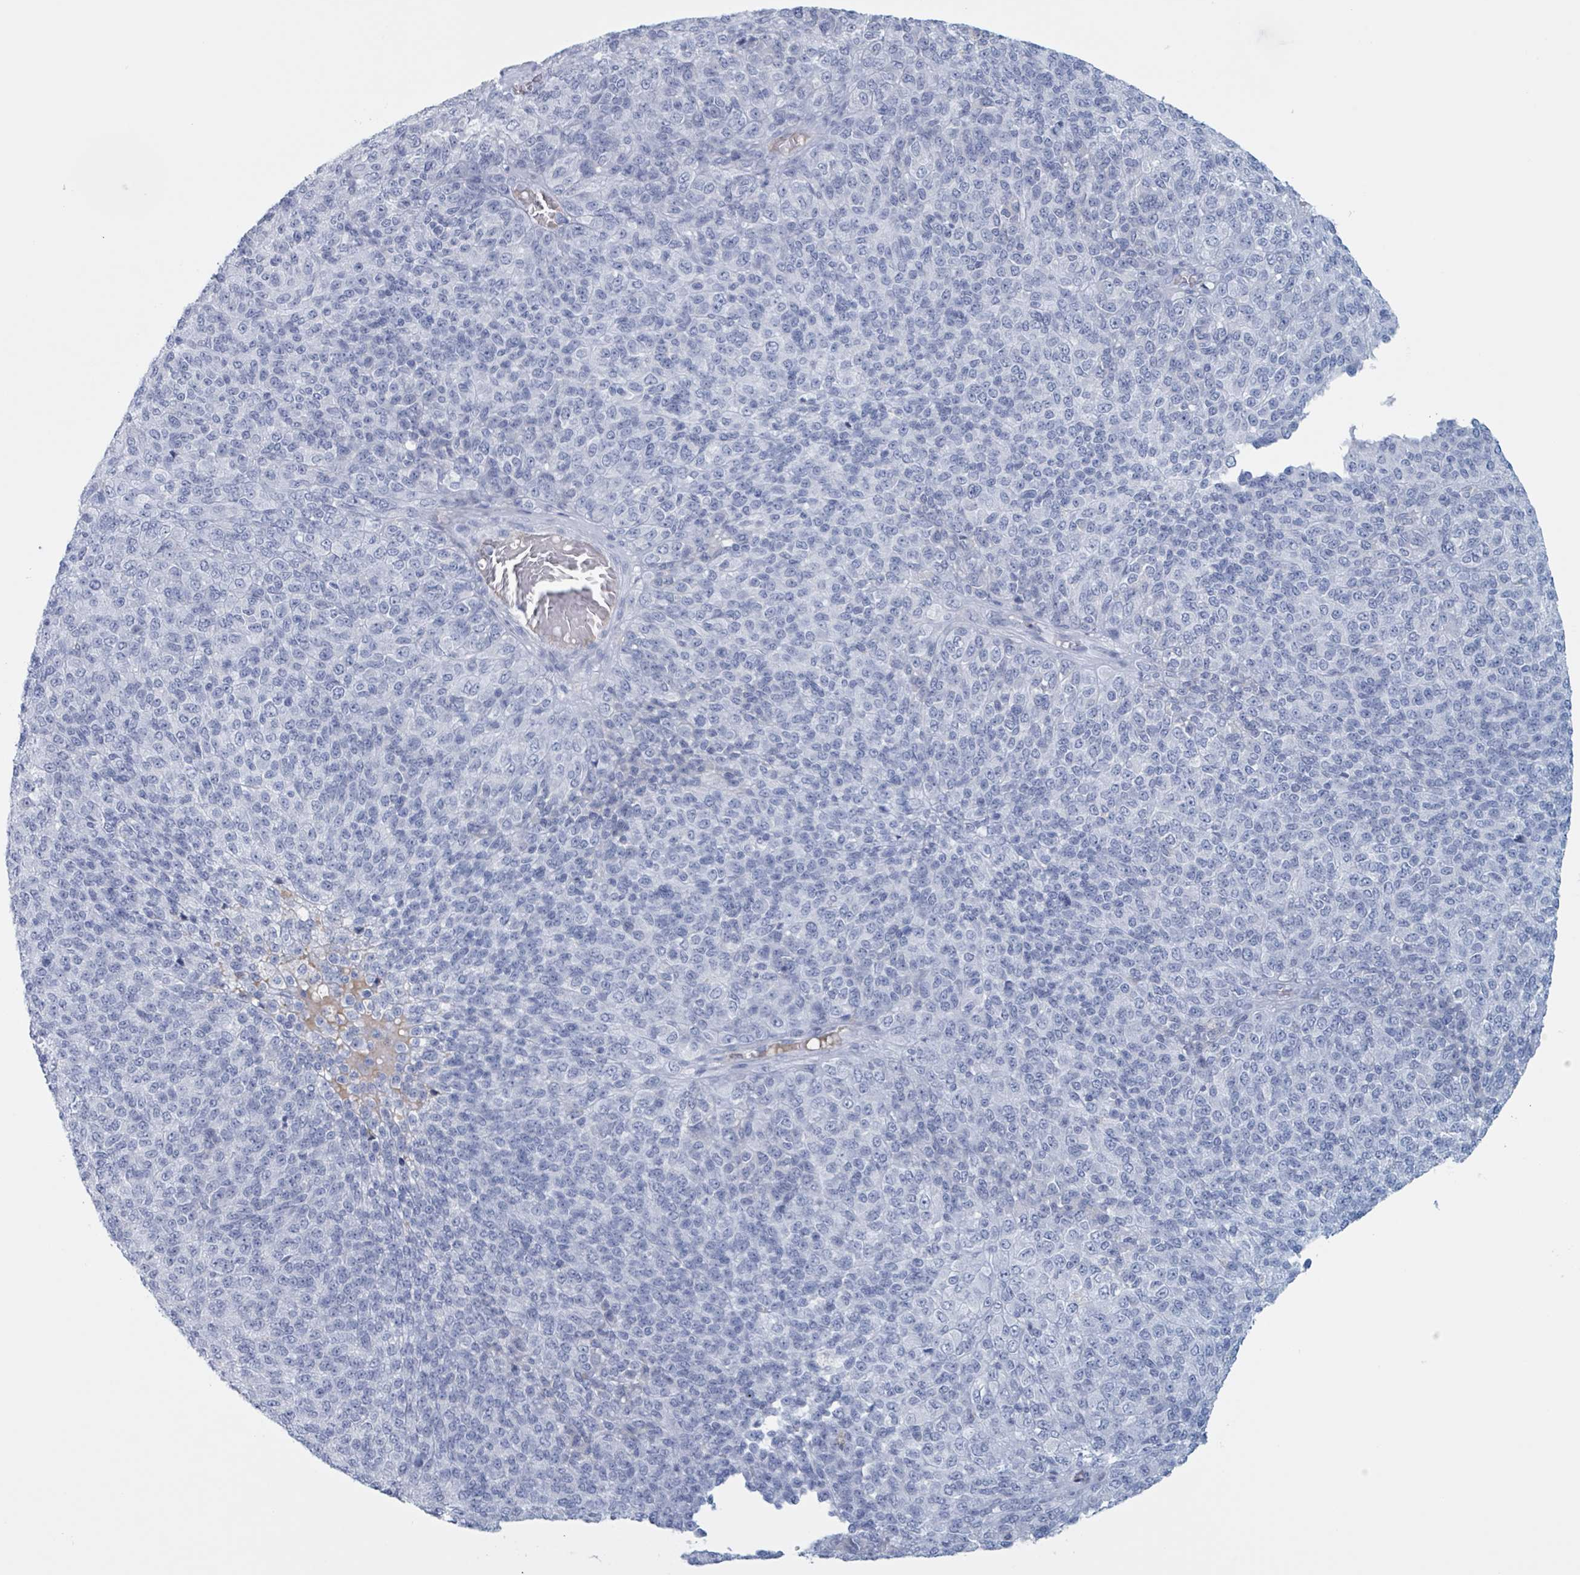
{"staining": {"intensity": "negative", "quantity": "none", "location": "none"}, "tissue": "melanoma", "cell_type": "Tumor cells", "image_type": "cancer", "snomed": [{"axis": "morphology", "description": "Malignant melanoma, Metastatic site"}, {"axis": "topography", "description": "Brain"}], "caption": "DAB immunohistochemical staining of human malignant melanoma (metastatic site) exhibits no significant staining in tumor cells.", "gene": "KLK4", "patient": {"sex": "female", "age": 56}}